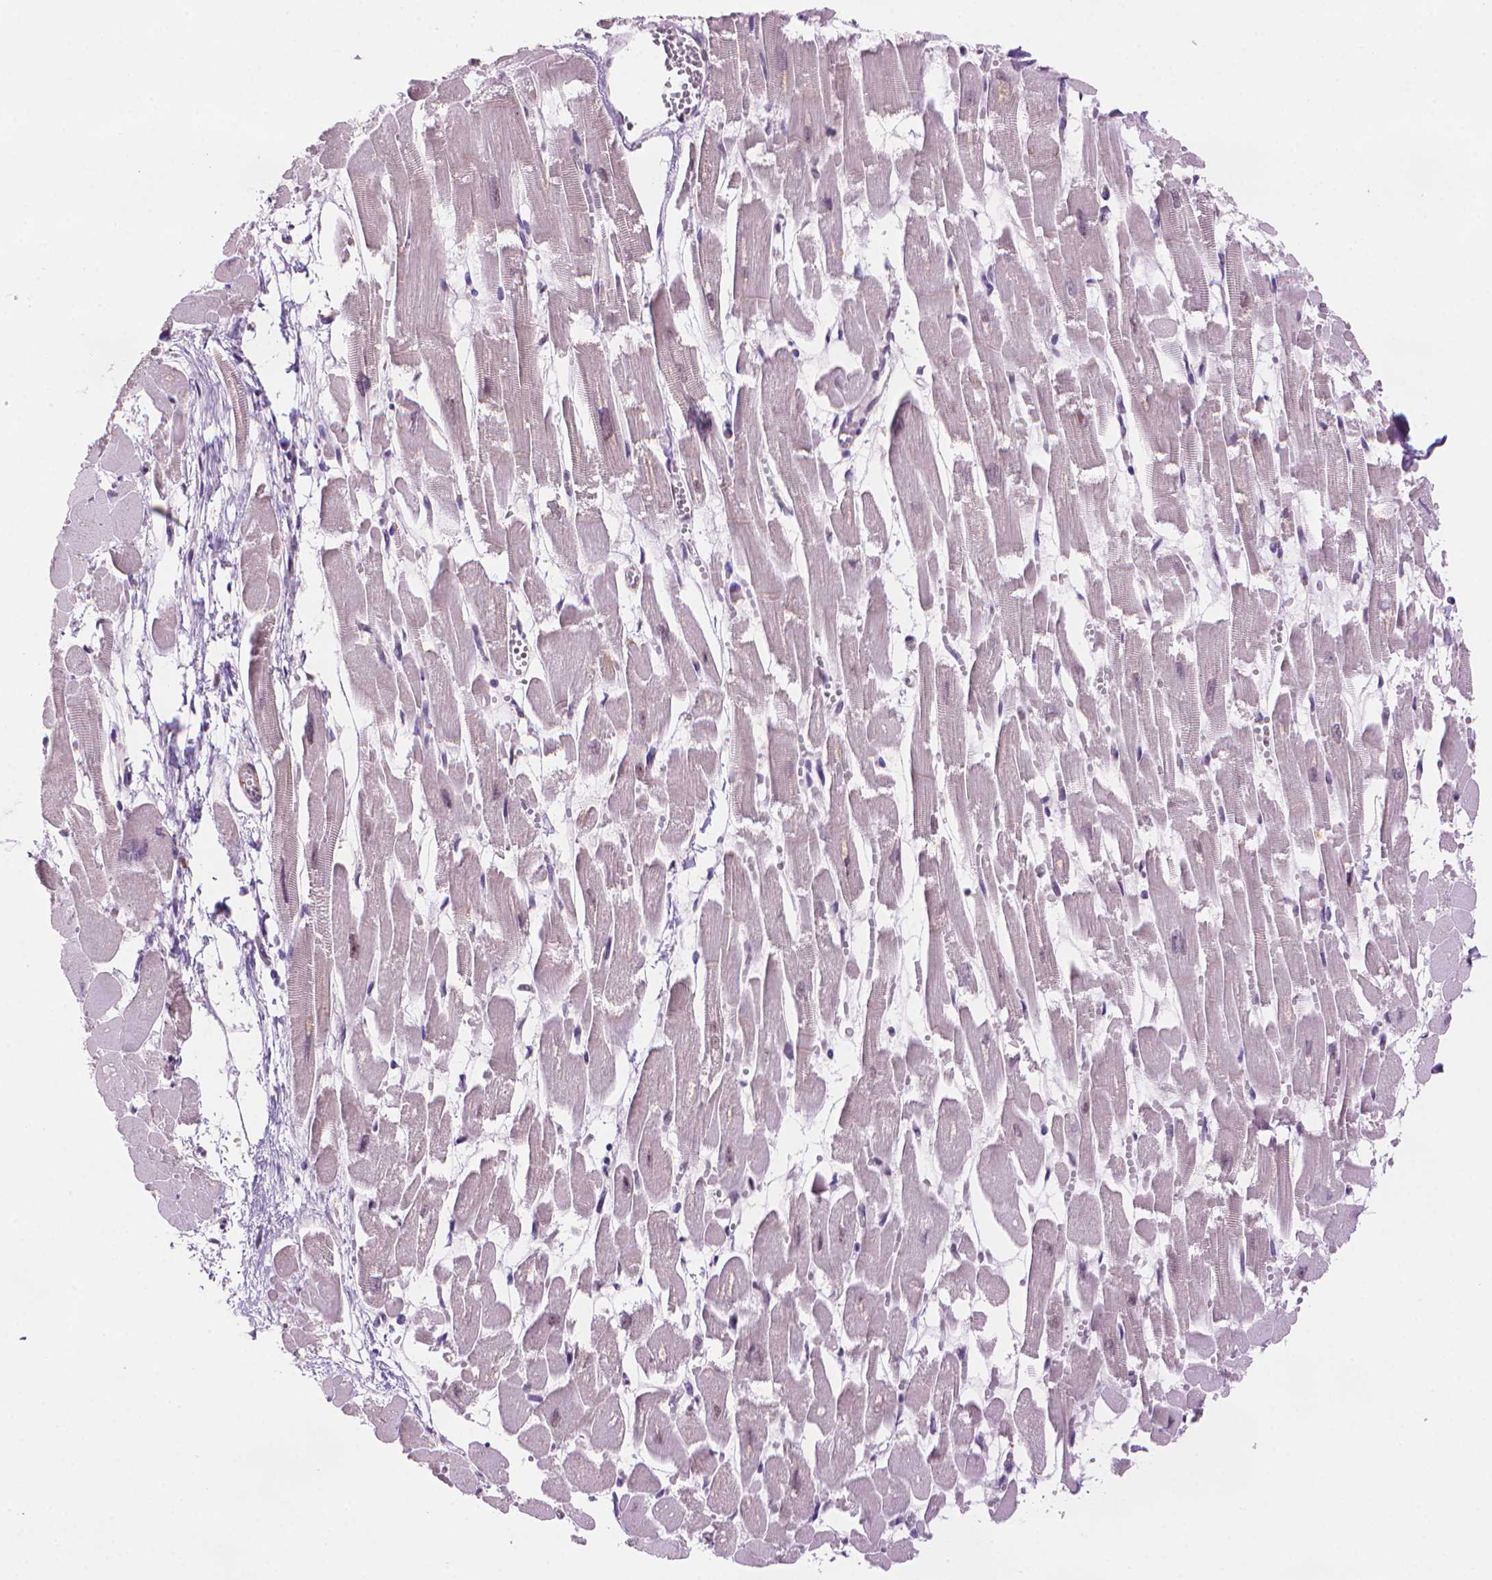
{"staining": {"intensity": "moderate", "quantity": "<25%", "location": "nuclear"}, "tissue": "heart muscle", "cell_type": "Cardiomyocytes", "image_type": "normal", "snomed": [{"axis": "morphology", "description": "Normal tissue, NOS"}, {"axis": "topography", "description": "Heart"}], "caption": "A low amount of moderate nuclear expression is appreciated in about <25% of cardiomyocytes in normal heart muscle.", "gene": "UBN1", "patient": {"sex": "female", "age": 52}}